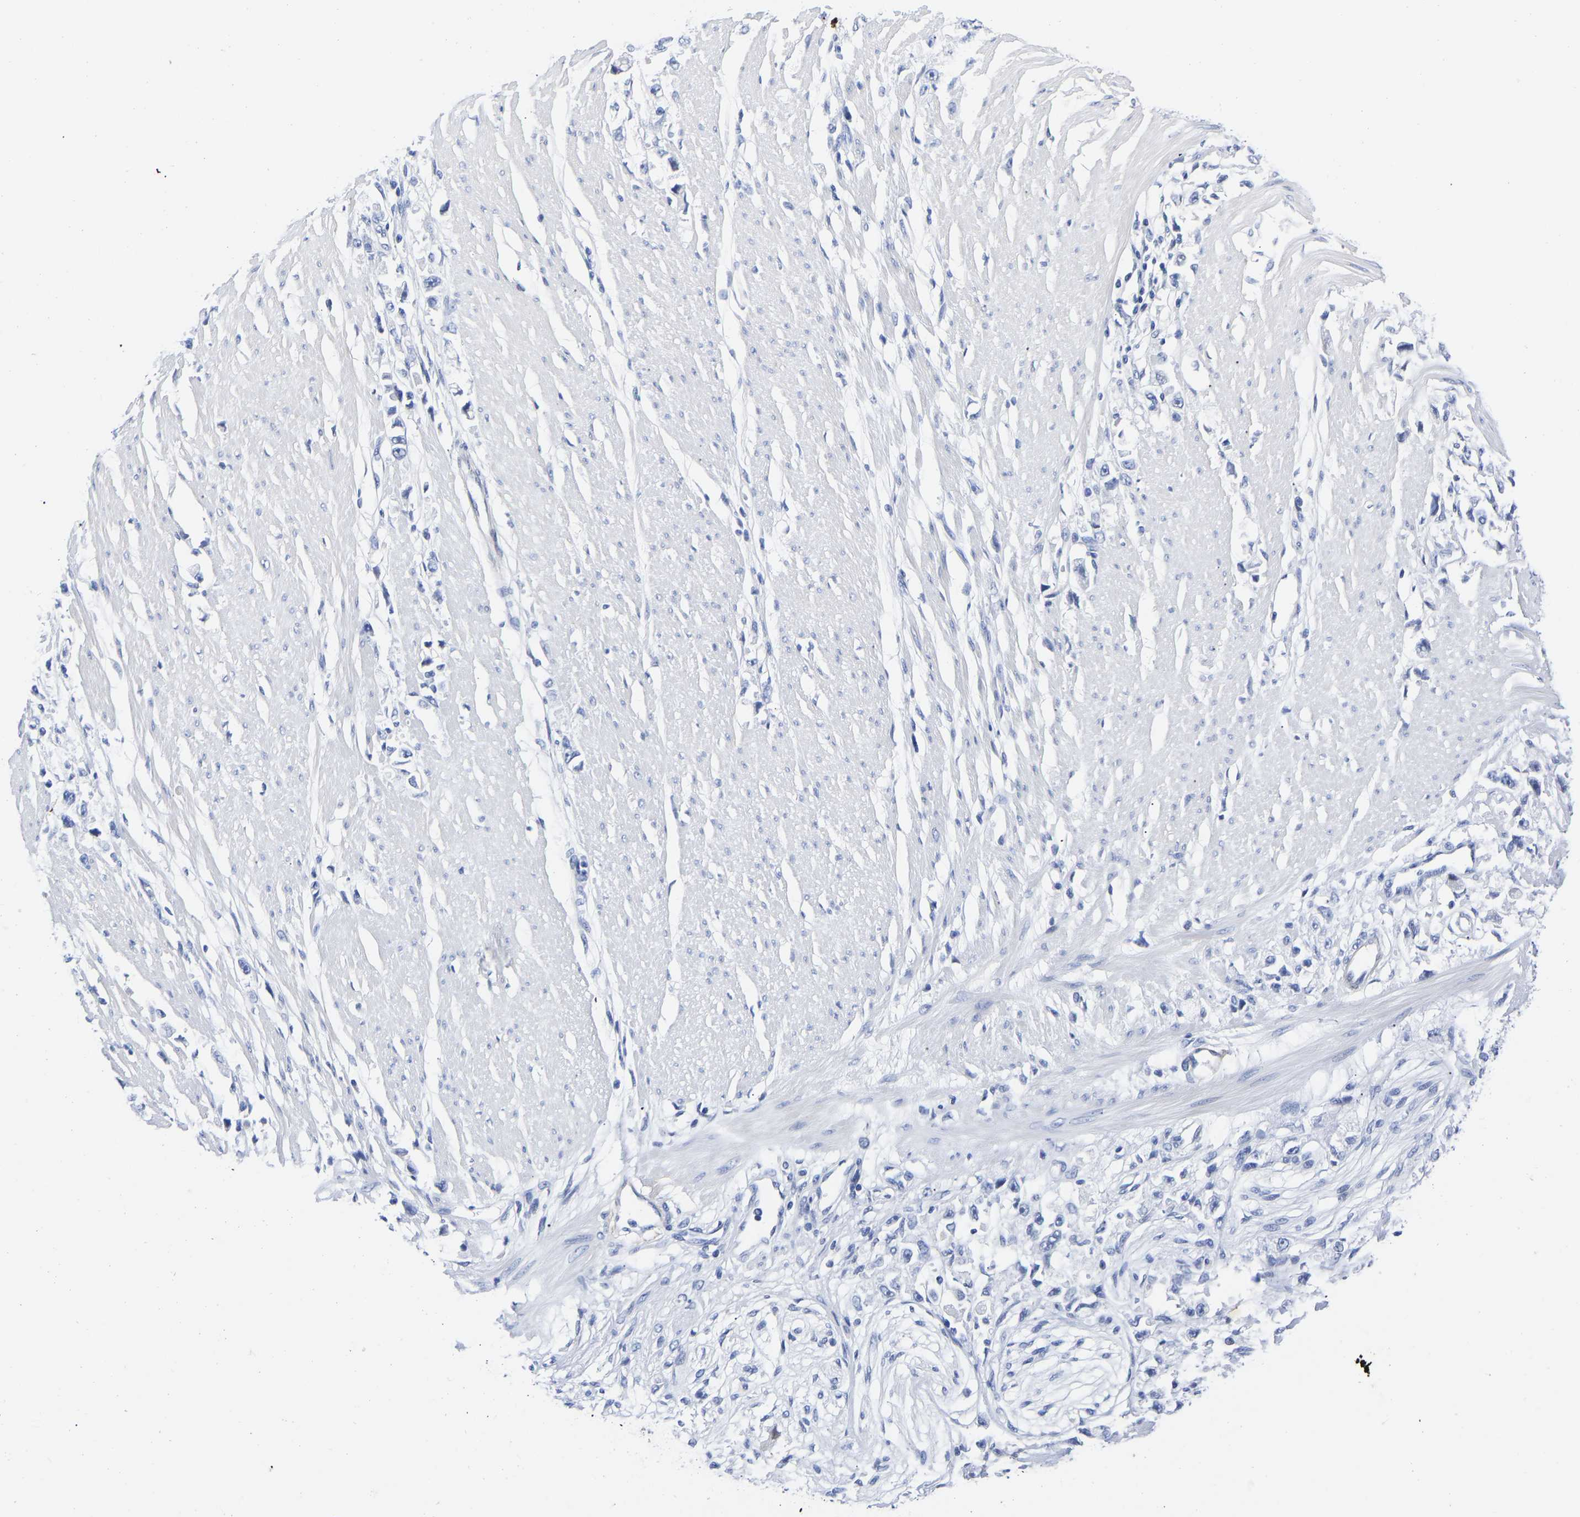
{"staining": {"intensity": "negative", "quantity": "none", "location": "none"}, "tissue": "stomach cancer", "cell_type": "Tumor cells", "image_type": "cancer", "snomed": [{"axis": "morphology", "description": "Adenocarcinoma, NOS"}, {"axis": "topography", "description": "Stomach"}], "caption": "Immunohistochemical staining of stomach adenocarcinoma exhibits no significant positivity in tumor cells.", "gene": "GPA33", "patient": {"sex": "female", "age": 59}}